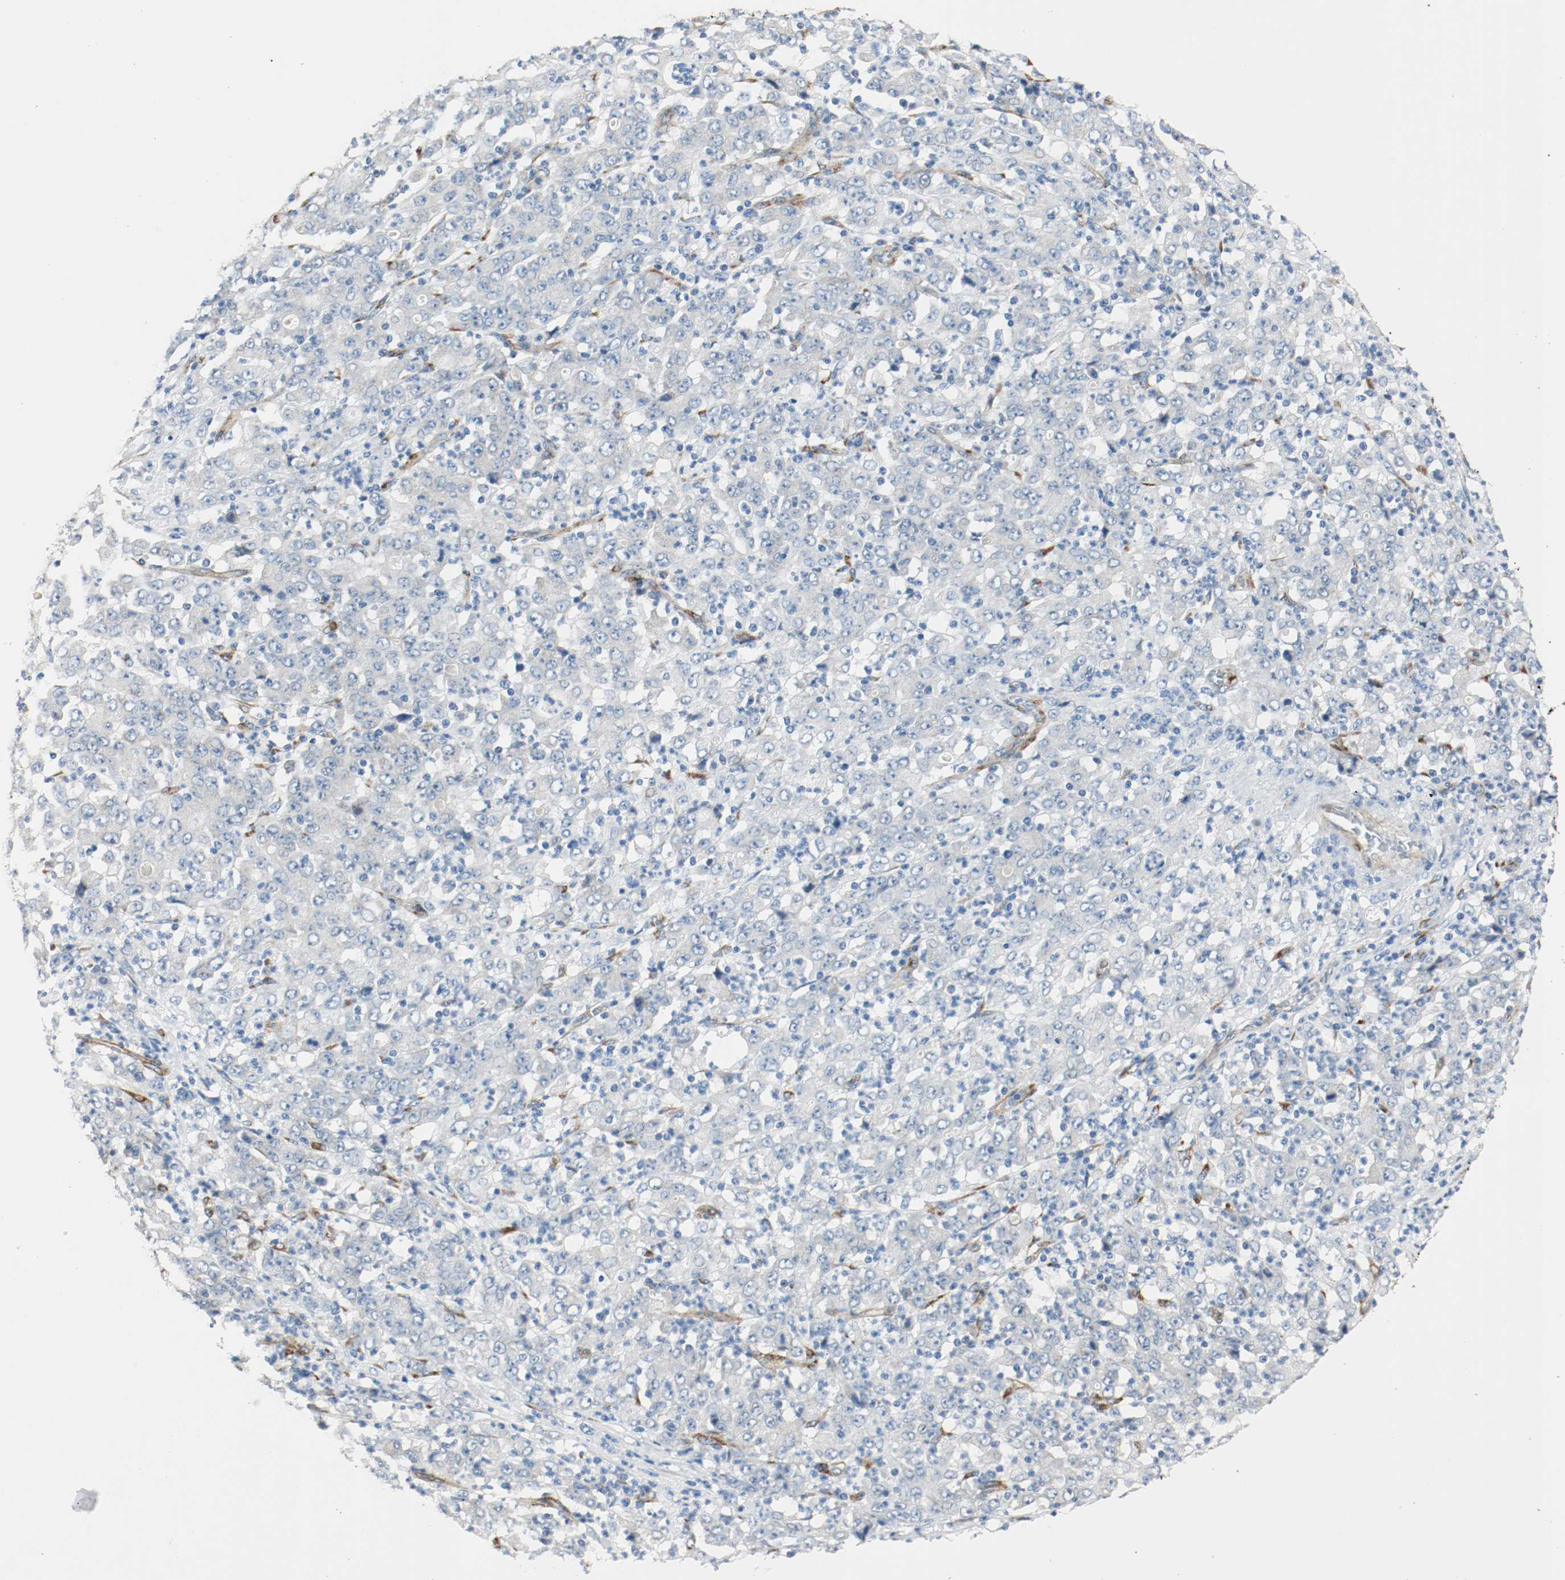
{"staining": {"intensity": "negative", "quantity": "none", "location": "none"}, "tissue": "stomach cancer", "cell_type": "Tumor cells", "image_type": "cancer", "snomed": [{"axis": "morphology", "description": "Adenocarcinoma, NOS"}, {"axis": "topography", "description": "Stomach, lower"}], "caption": "IHC photomicrograph of human adenocarcinoma (stomach) stained for a protein (brown), which displays no staining in tumor cells.", "gene": "LAMB1", "patient": {"sex": "female", "age": 71}}